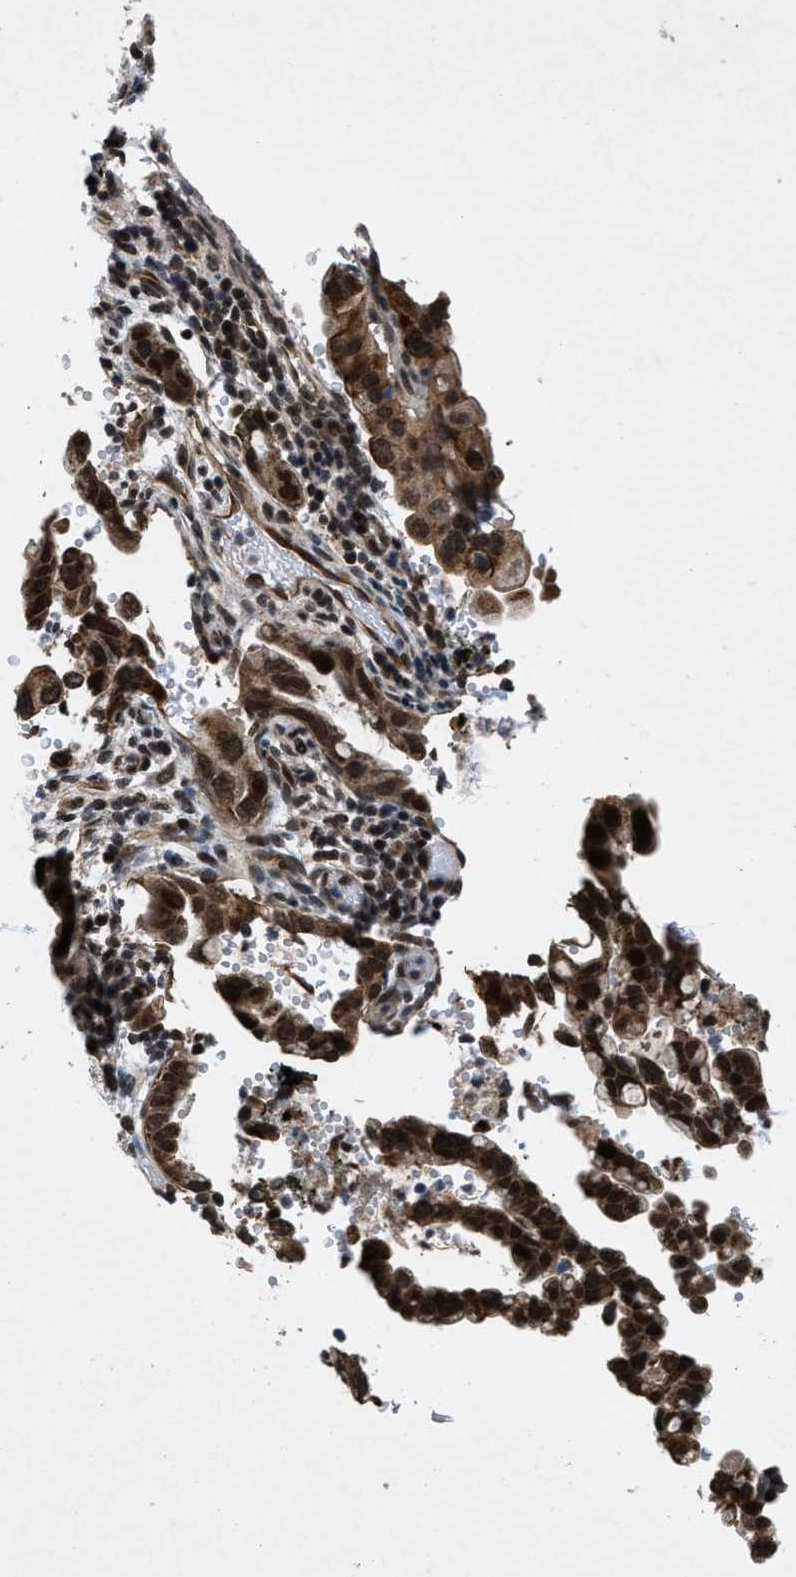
{"staining": {"intensity": "strong", "quantity": ">75%", "location": "cytoplasmic/membranous,nuclear"}, "tissue": "pancreatic cancer", "cell_type": "Tumor cells", "image_type": "cancer", "snomed": [{"axis": "morphology", "description": "Adenocarcinoma, NOS"}, {"axis": "topography", "description": "Pancreas"}], "caption": "Immunohistochemical staining of human pancreatic cancer reveals strong cytoplasmic/membranous and nuclear protein positivity in about >75% of tumor cells.", "gene": "ZNHIT1", "patient": {"sex": "female", "age": 70}}